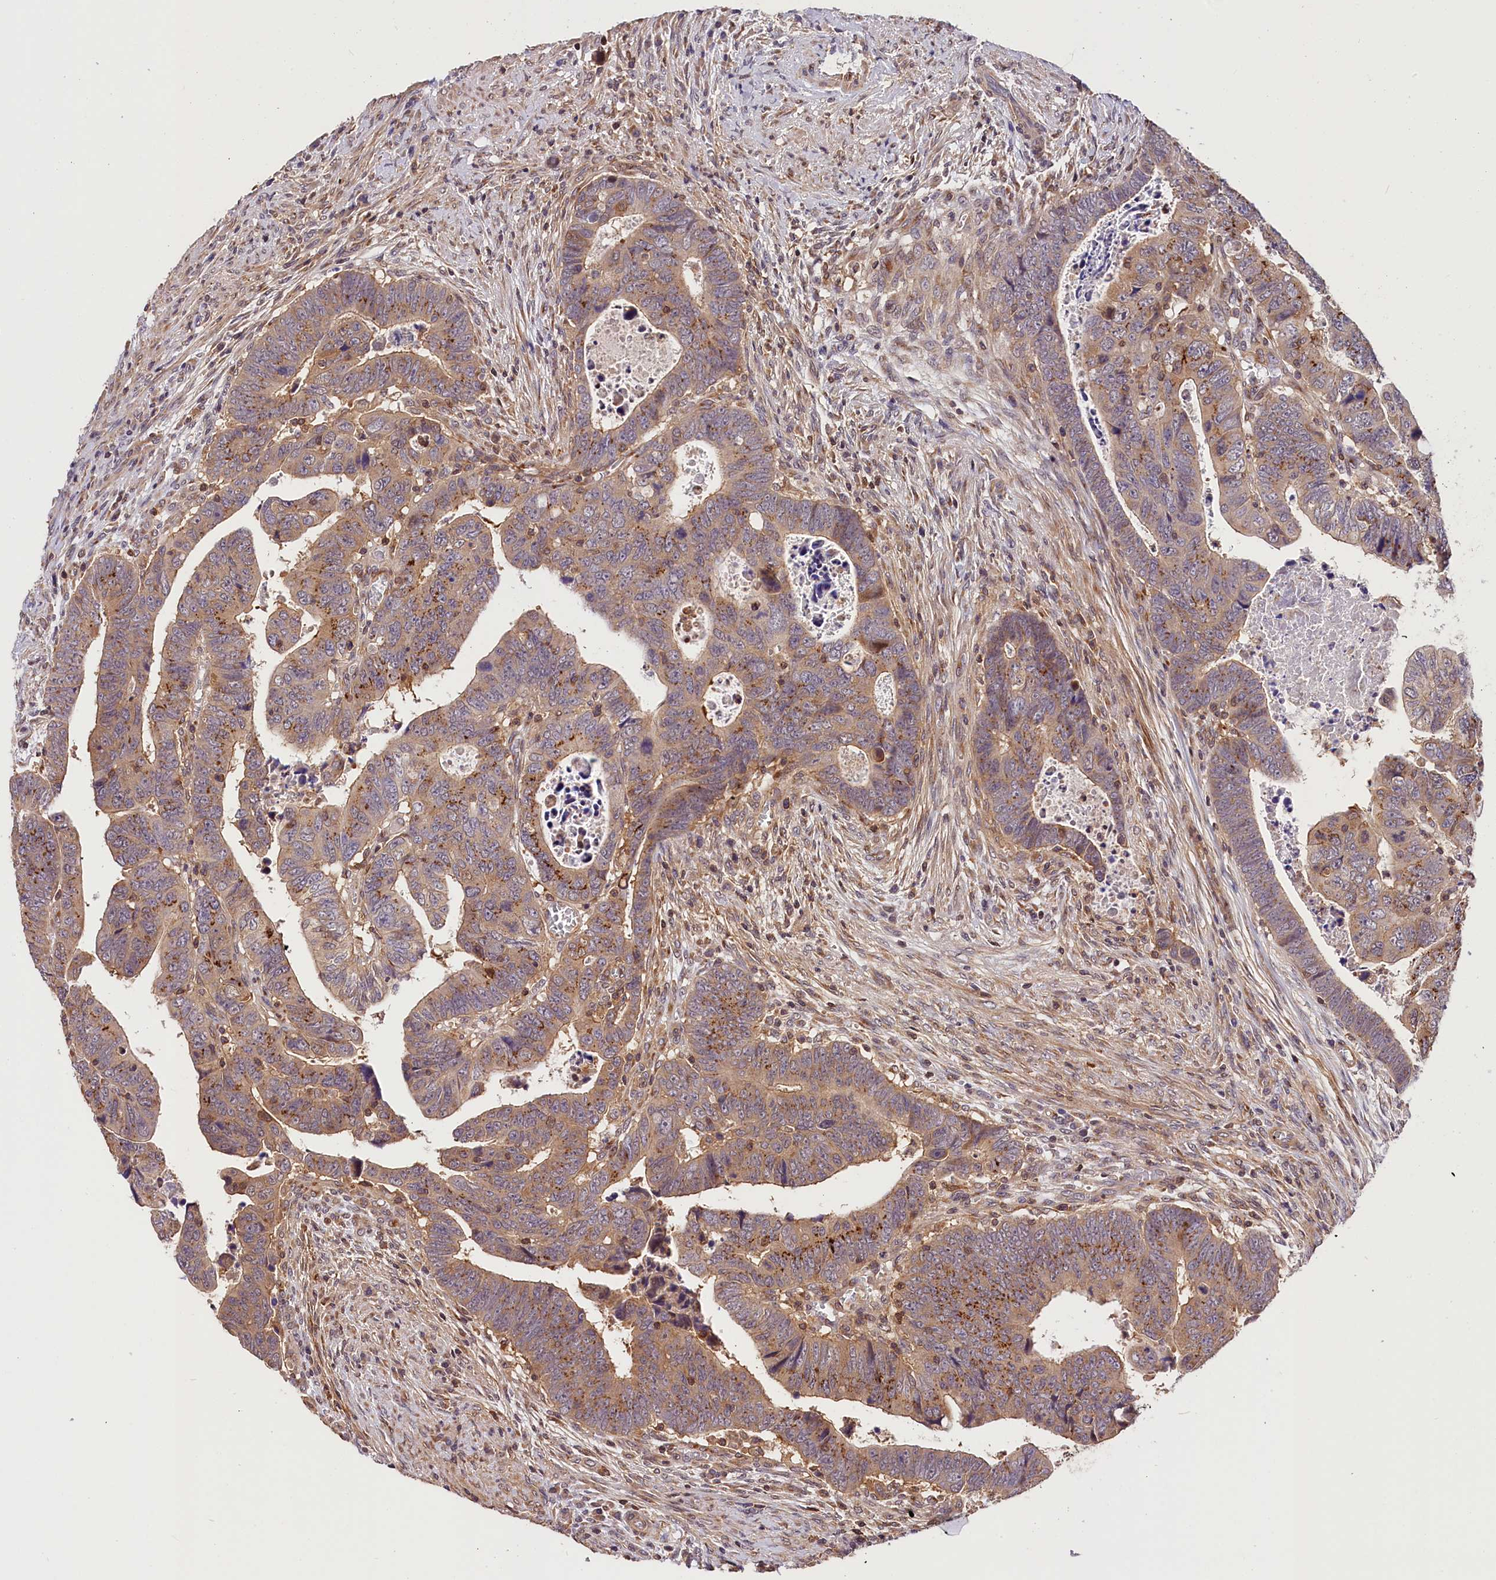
{"staining": {"intensity": "moderate", "quantity": ">75%", "location": "cytoplasmic/membranous"}, "tissue": "colorectal cancer", "cell_type": "Tumor cells", "image_type": "cancer", "snomed": [{"axis": "morphology", "description": "Normal tissue, NOS"}, {"axis": "morphology", "description": "Adenocarcinoma, NOS"}, {"axis": "topography", "description": "Rectum"}], "caption": "Colorectal cancer stained with DAB immunohistochemistry demonstrates medium levels of moderate cytoplasmic/membranous staining in approximately >75% of tumor cells. The staining is performed using DAB brown chromogen to label protein expression. The nuclei are counter-stained blue using hematoxylin.", "gene": "CHORDC1", "patient": {"sex": "female", "age": 65}}